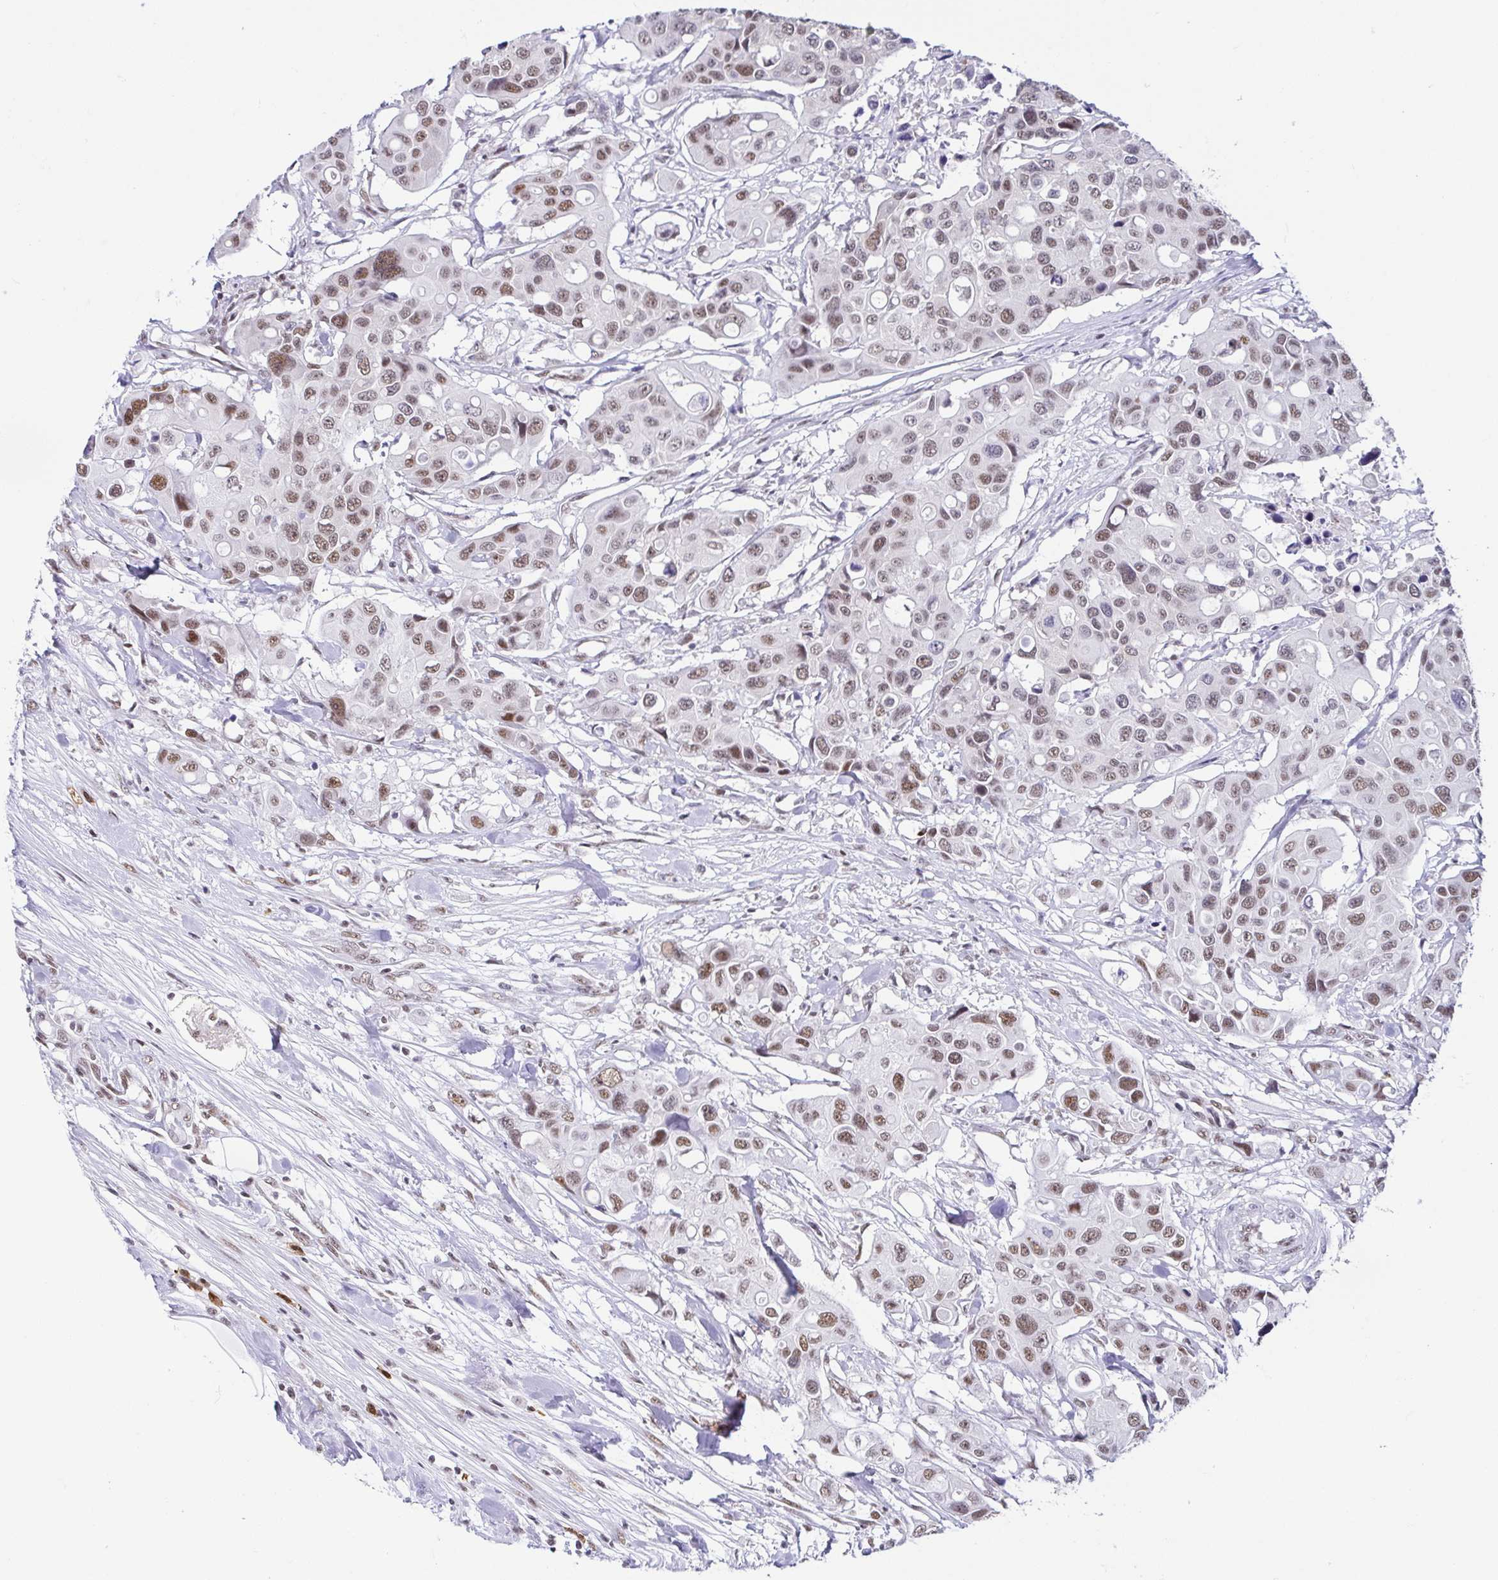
{"staining": {"intensity": "weak", "quantity": "25%-75%", "location": "nuclear"}, "tissue": "colorectal cancer", "cell_type": "Tumor cells", "image_type": "cancer", "snomed": [{"axis": "morphology", "description": "Adenocarcinoma, NOS"}, {"axis": "topography", "description": "Colon"}], "caption": "Immunohistochemistry micrograph of human colorectal cancer stained for a protein (brown), which shows low levels of weak nuclear staining in approximately 25%-75% of tumor cells.", "gene": "EWSR1", "patient": {"sex": "male", "age": 77}}